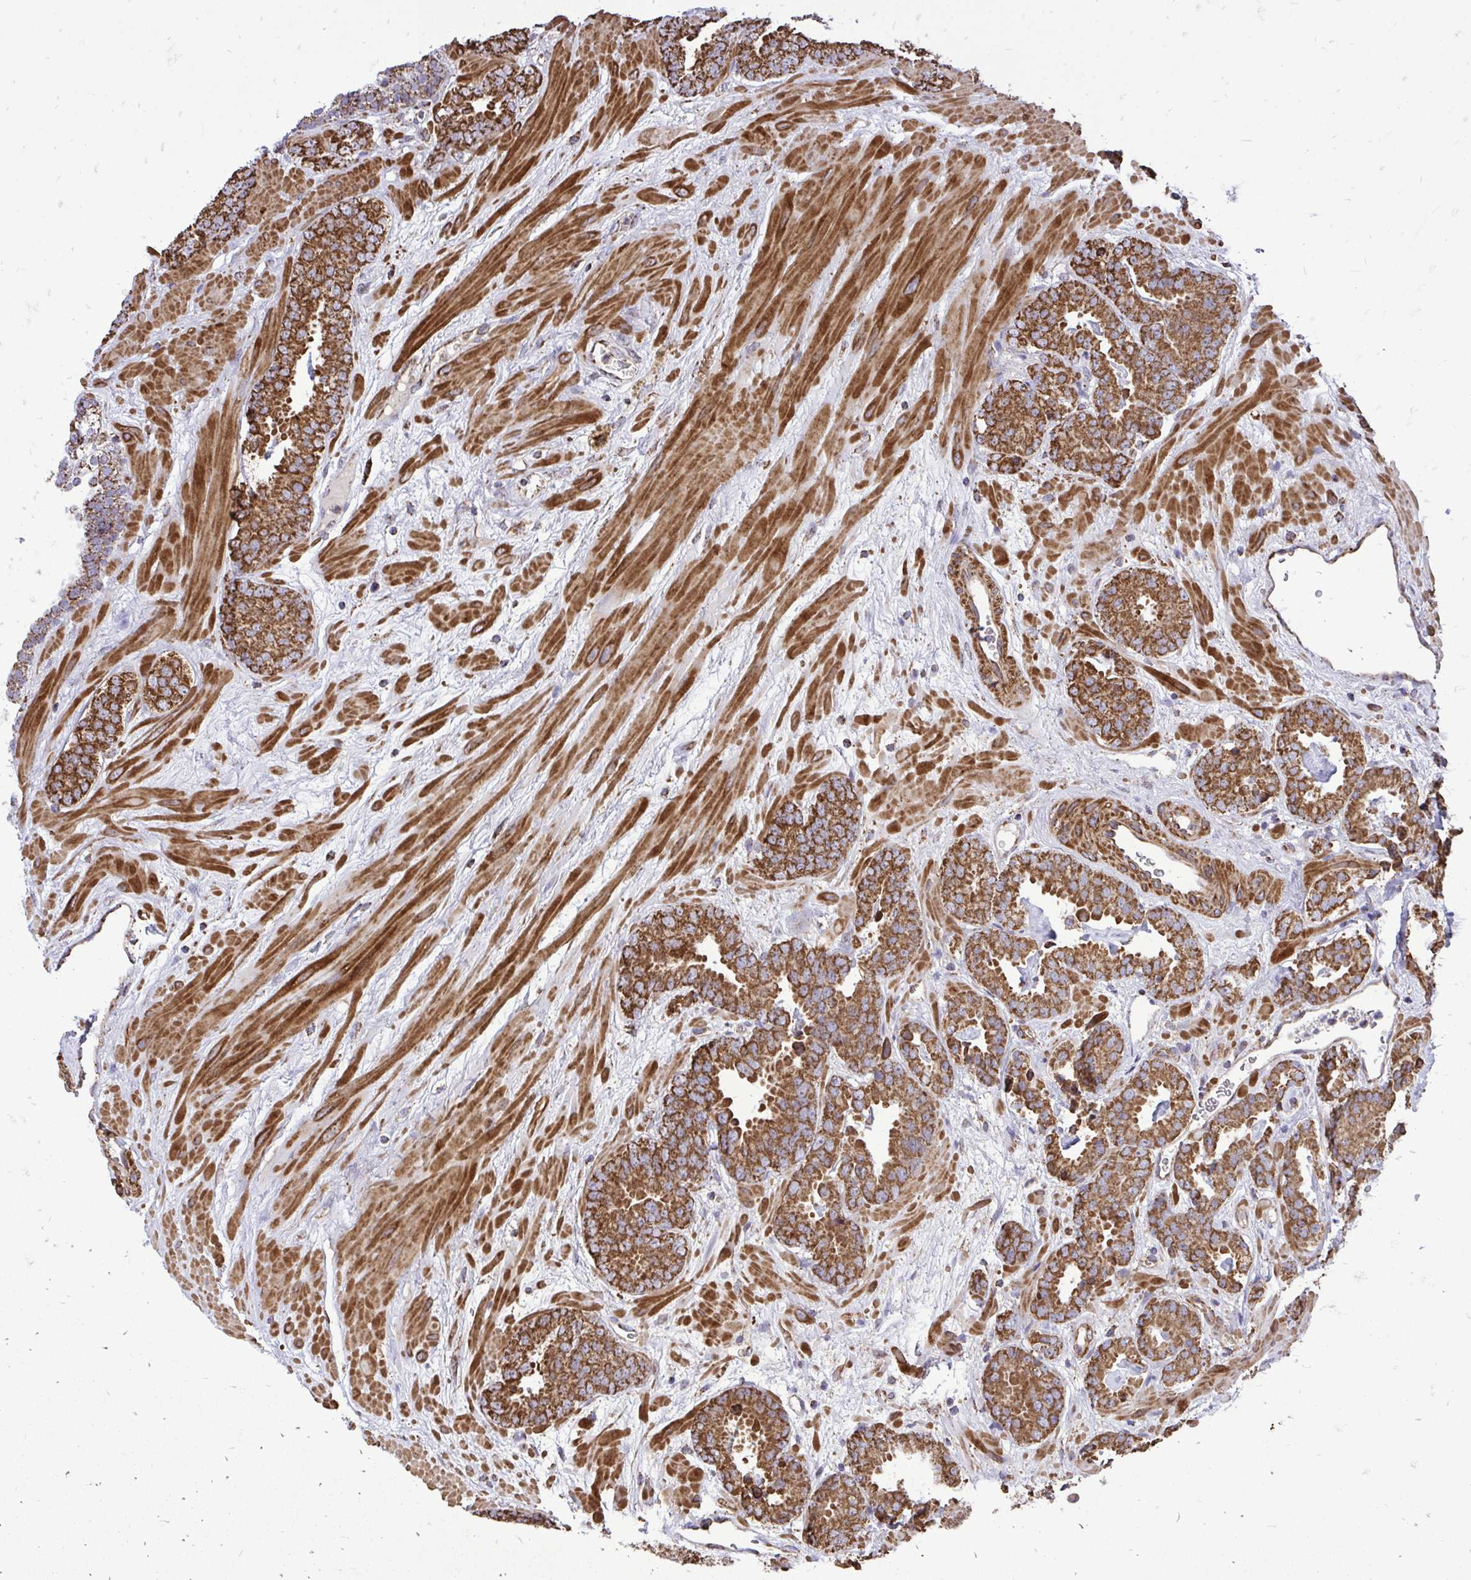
{"staining": {"intensity": "moderate", "quantity": ">75%", "location": "cytoplasmic/membranous"}, "tissue": "prostate cancer", "cell_type": "Tumor cells", "image_type": "cancer", "snomed": [{"axis": "morphology", "description": "Adenocarcinoma, Low grade"}, {"axis": "topography", "description": "Prostate"}], "caption": "Human prostate cancer stained with a brown dye shows moderate cytoplasmic/membranous positive staining in about >75% of tumor cells.", "gene": "UBE2C", "patient": {"sex": "male", "age": 62}}